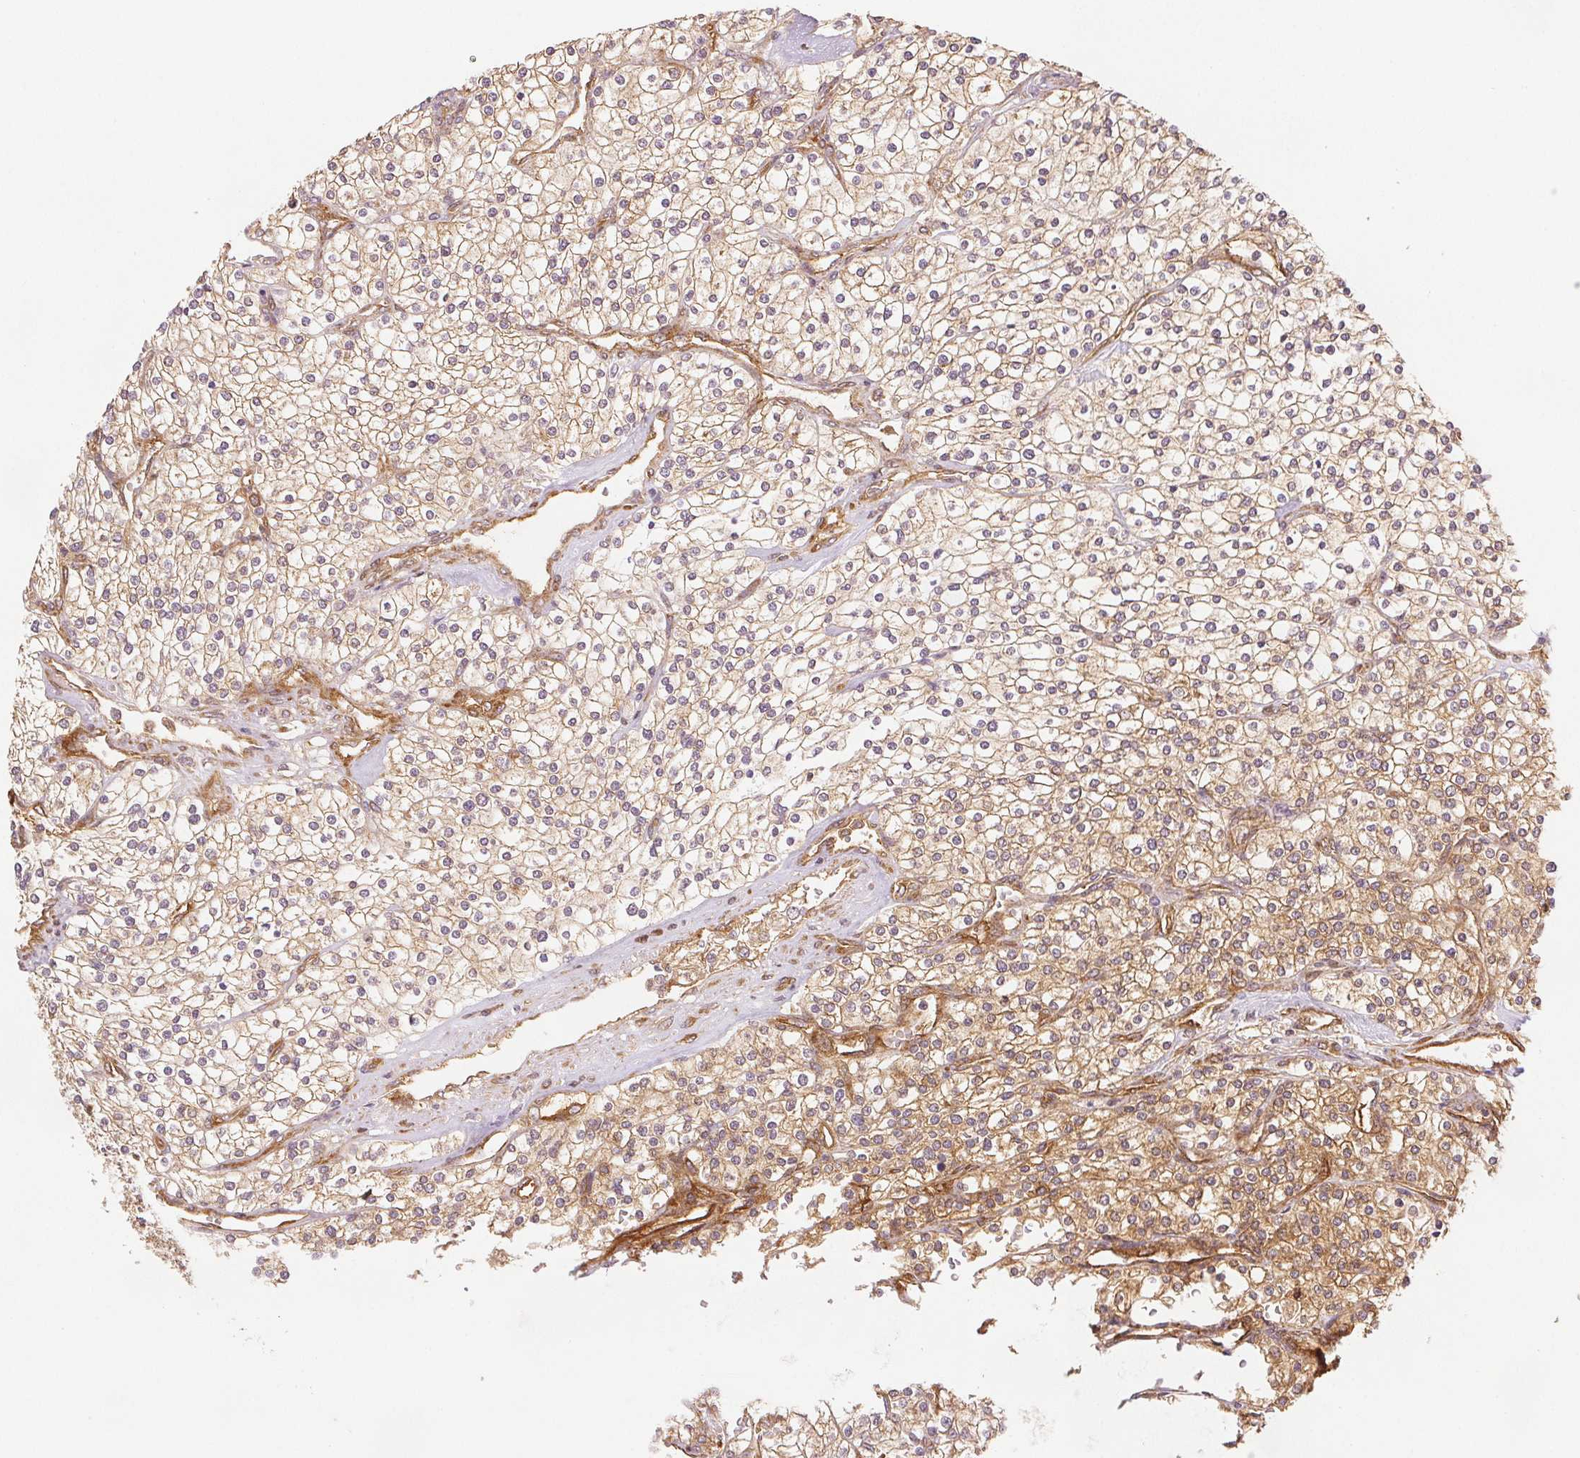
{"staining": {"intensity": "weak", "quantity": ">75%", "location": "cytoplasmic/membranous"}, "tissue": "renal cancer", "cell_type": "Tumor cells", "image_type": "cancer", "snomed": [{"axis": "morphology", "description": "Adenocarcinoma, NOS"}, {"axis": "topography", "description": "Kidney"}], "caption": "Protein expression analysis of renal cancer (adenocarcinoma) displays weak cytoplasmic/membranous expression in approximately >75% of tumor cells. (DAB (3,3'-diaminobenzidine) = brown stain, brightfield microscopy at high magnification).", "gene": "DIAPH2", "patient": {"sex": "male", "age": 80}}